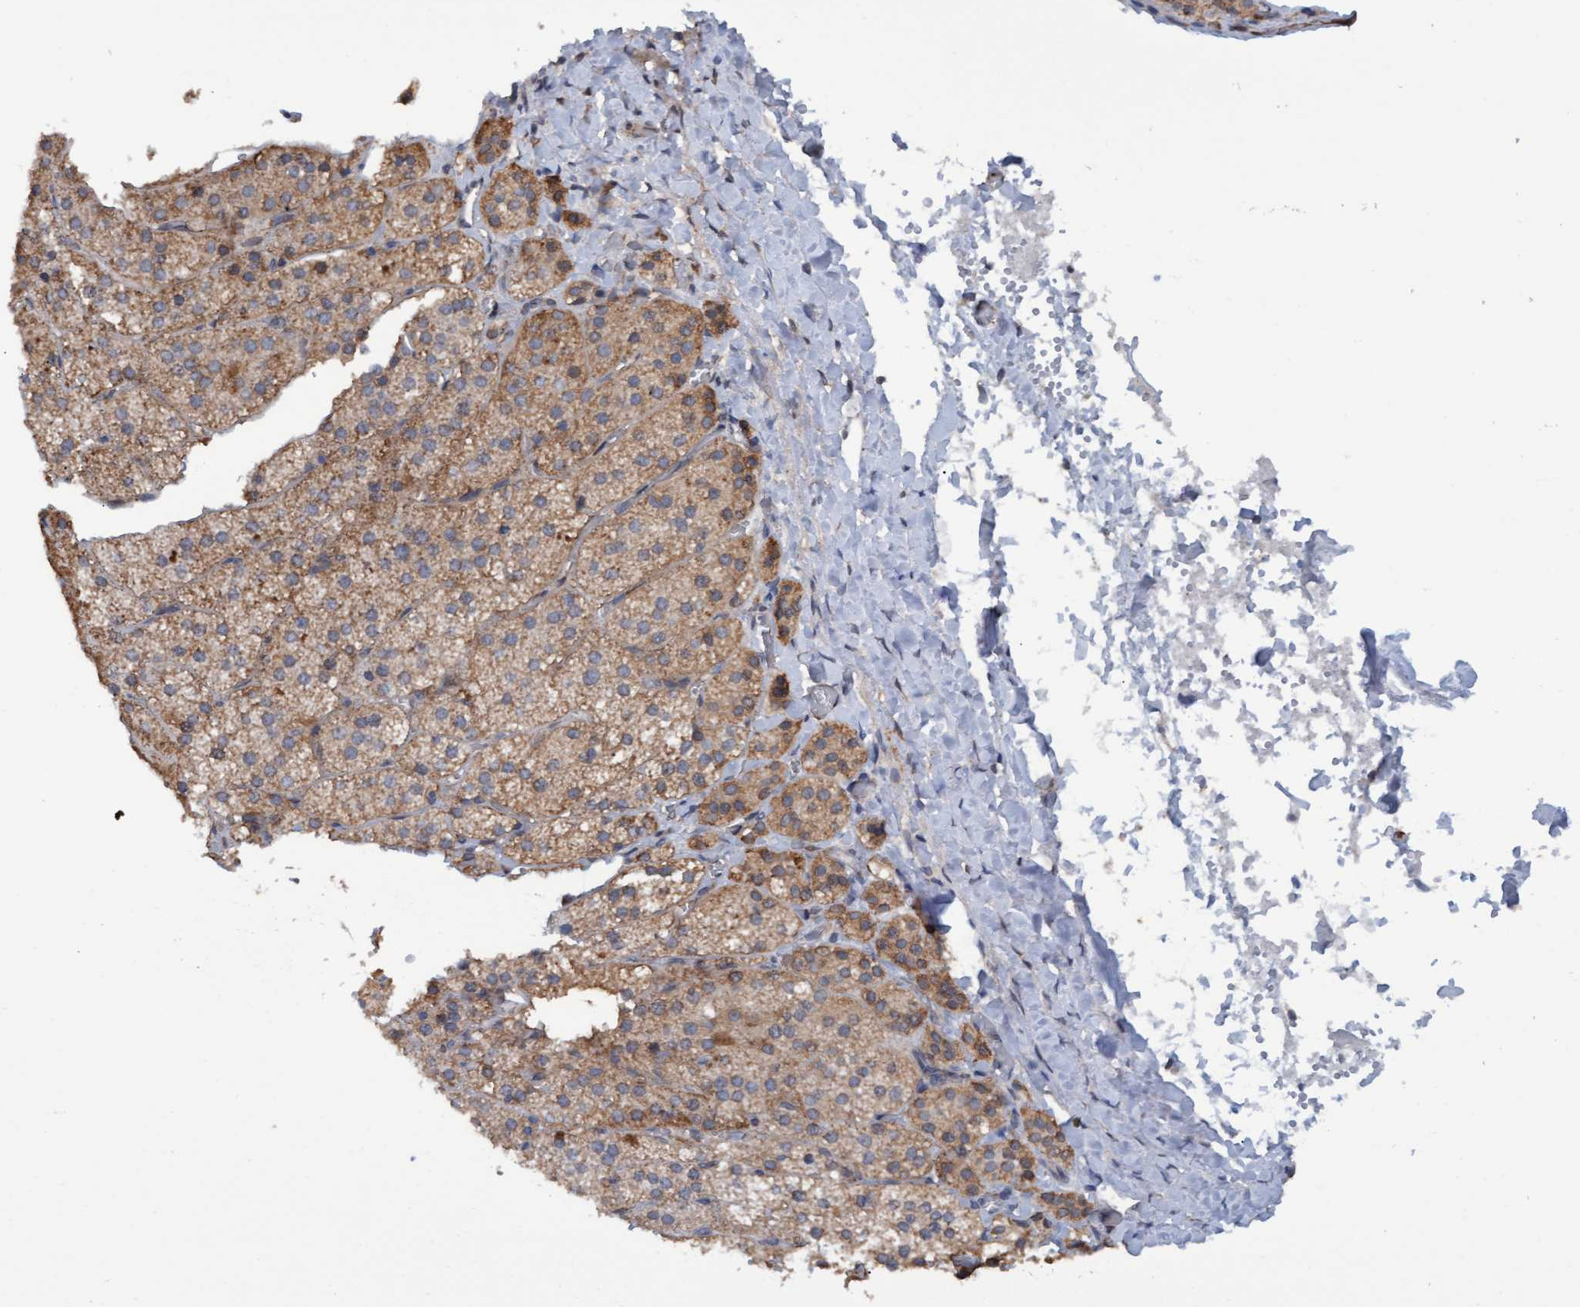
{"staining": {"intensity": "moderate", "quantity": ">75%", "location": "cytoplasmic/membranous"}, "tissue": "adrenal gland", "cell_type": "Glandular cells", "image_type": "normal", "snomed": [{"axis": "morphology", "description": "Normal tissue, NOS"}, {"axis": "topography", "description": "Adrenal gland"}], "caption": "IHC image of benign adrenal gland: adrenal gland stained using IHC displays medium levels of moderate protein expression localized specifically in the cytoplasmic/membranous of glandular cells, appearing as a cytoplasmic/membranous brown color.", "gene": "MGLL", "patient": {"sex": "female", "age": 44}}